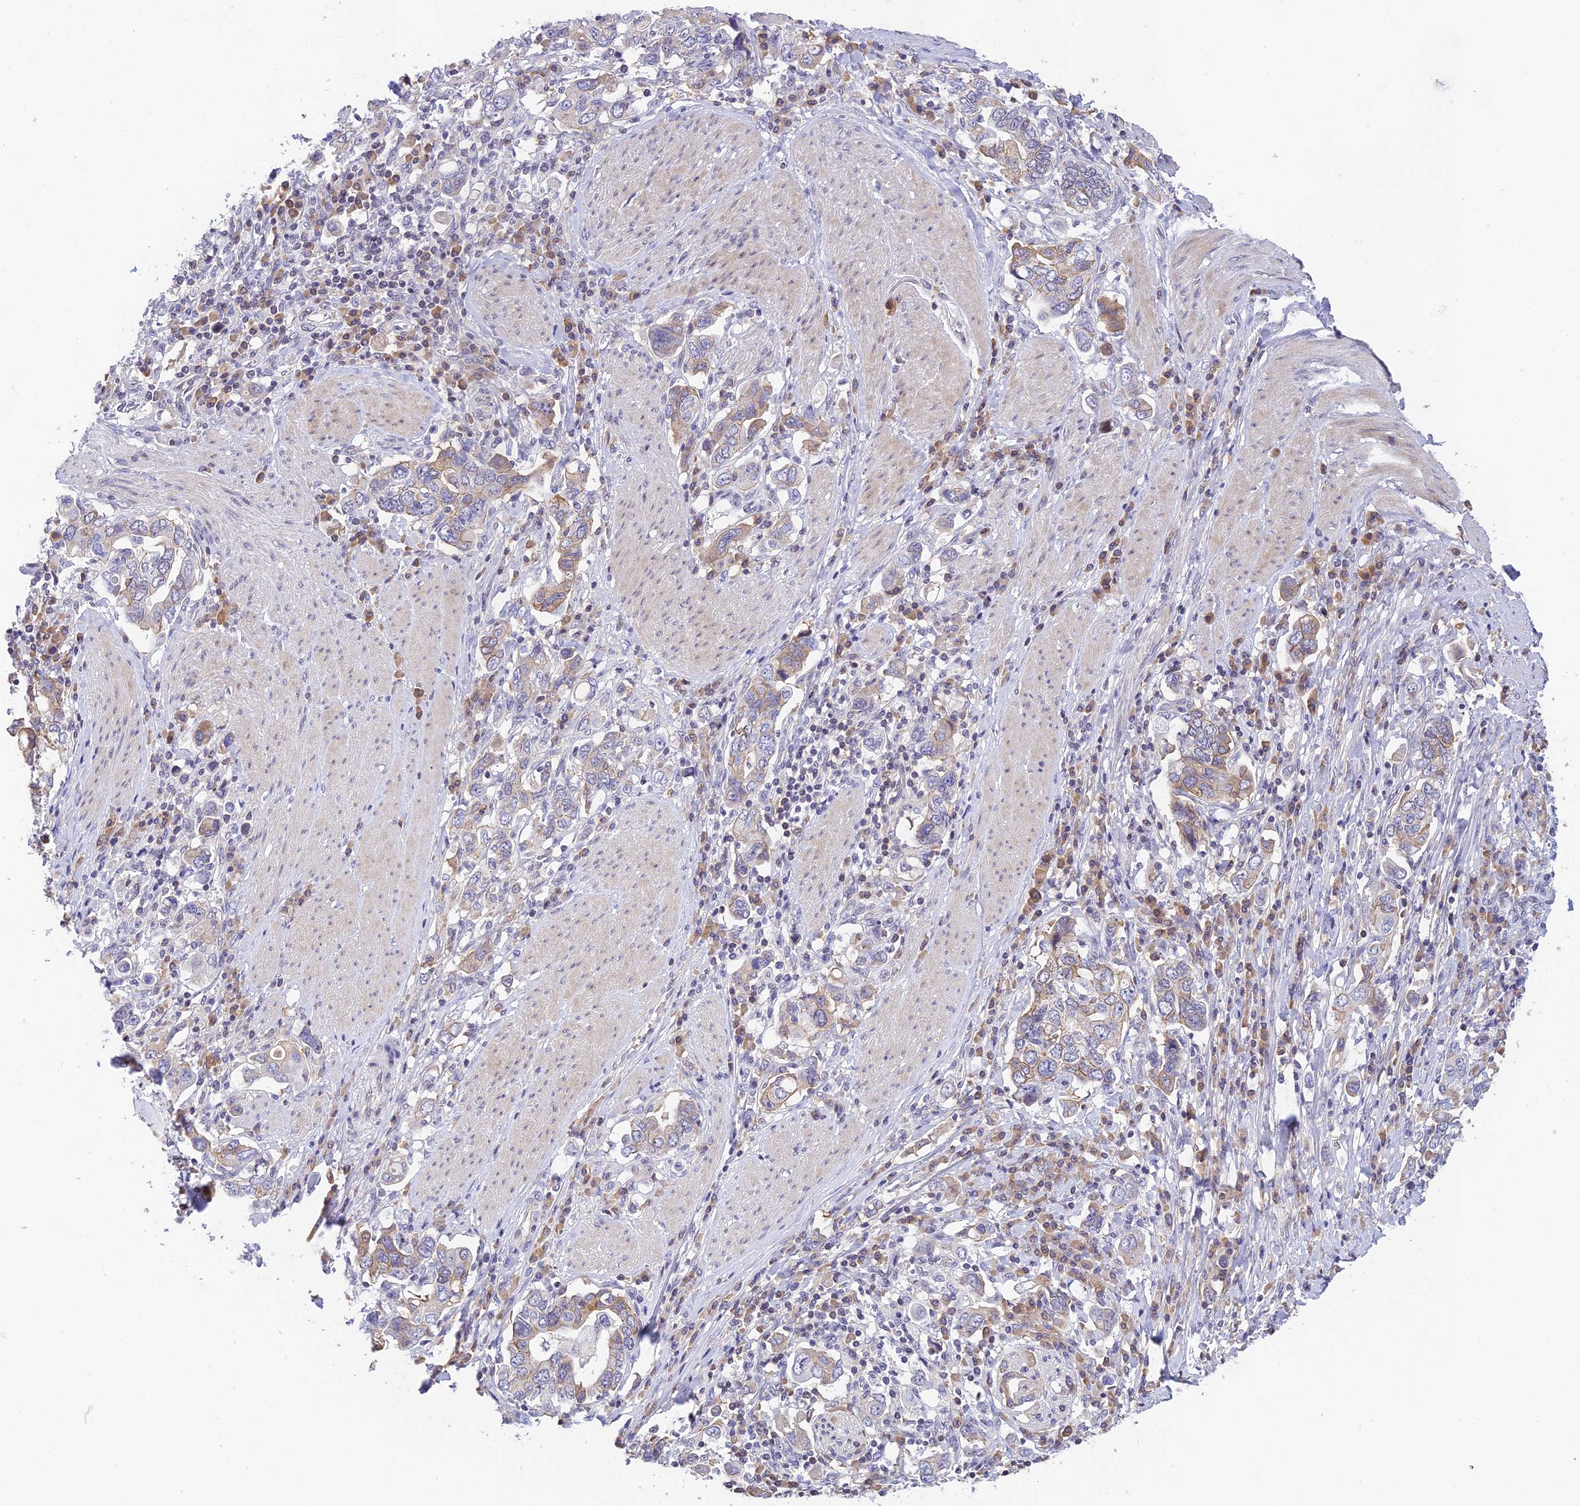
{"staining": {"intensity": "moderate", "quantity": "<25%", "location": "cytoplasmic/membranous"}, "tissue": "stomach cancer", "cell_type": "Tumor cells", "image_type": "cancer", "snomed": [{"axis": "morphology", "description": "Adenocarcinoma, NOS"}, {"axis": "topography", "description": "Stomach, upper"}, {"axis": "topography", "description": "Stomach"}], "caption": "Stomach cancer (adenocarcinoma) stained for a protein reveals moderate cytoplasmic/membranous positivity in tumor cells.", "gene": "THAP11", "patient": {"sex": "male", "age": 62}}